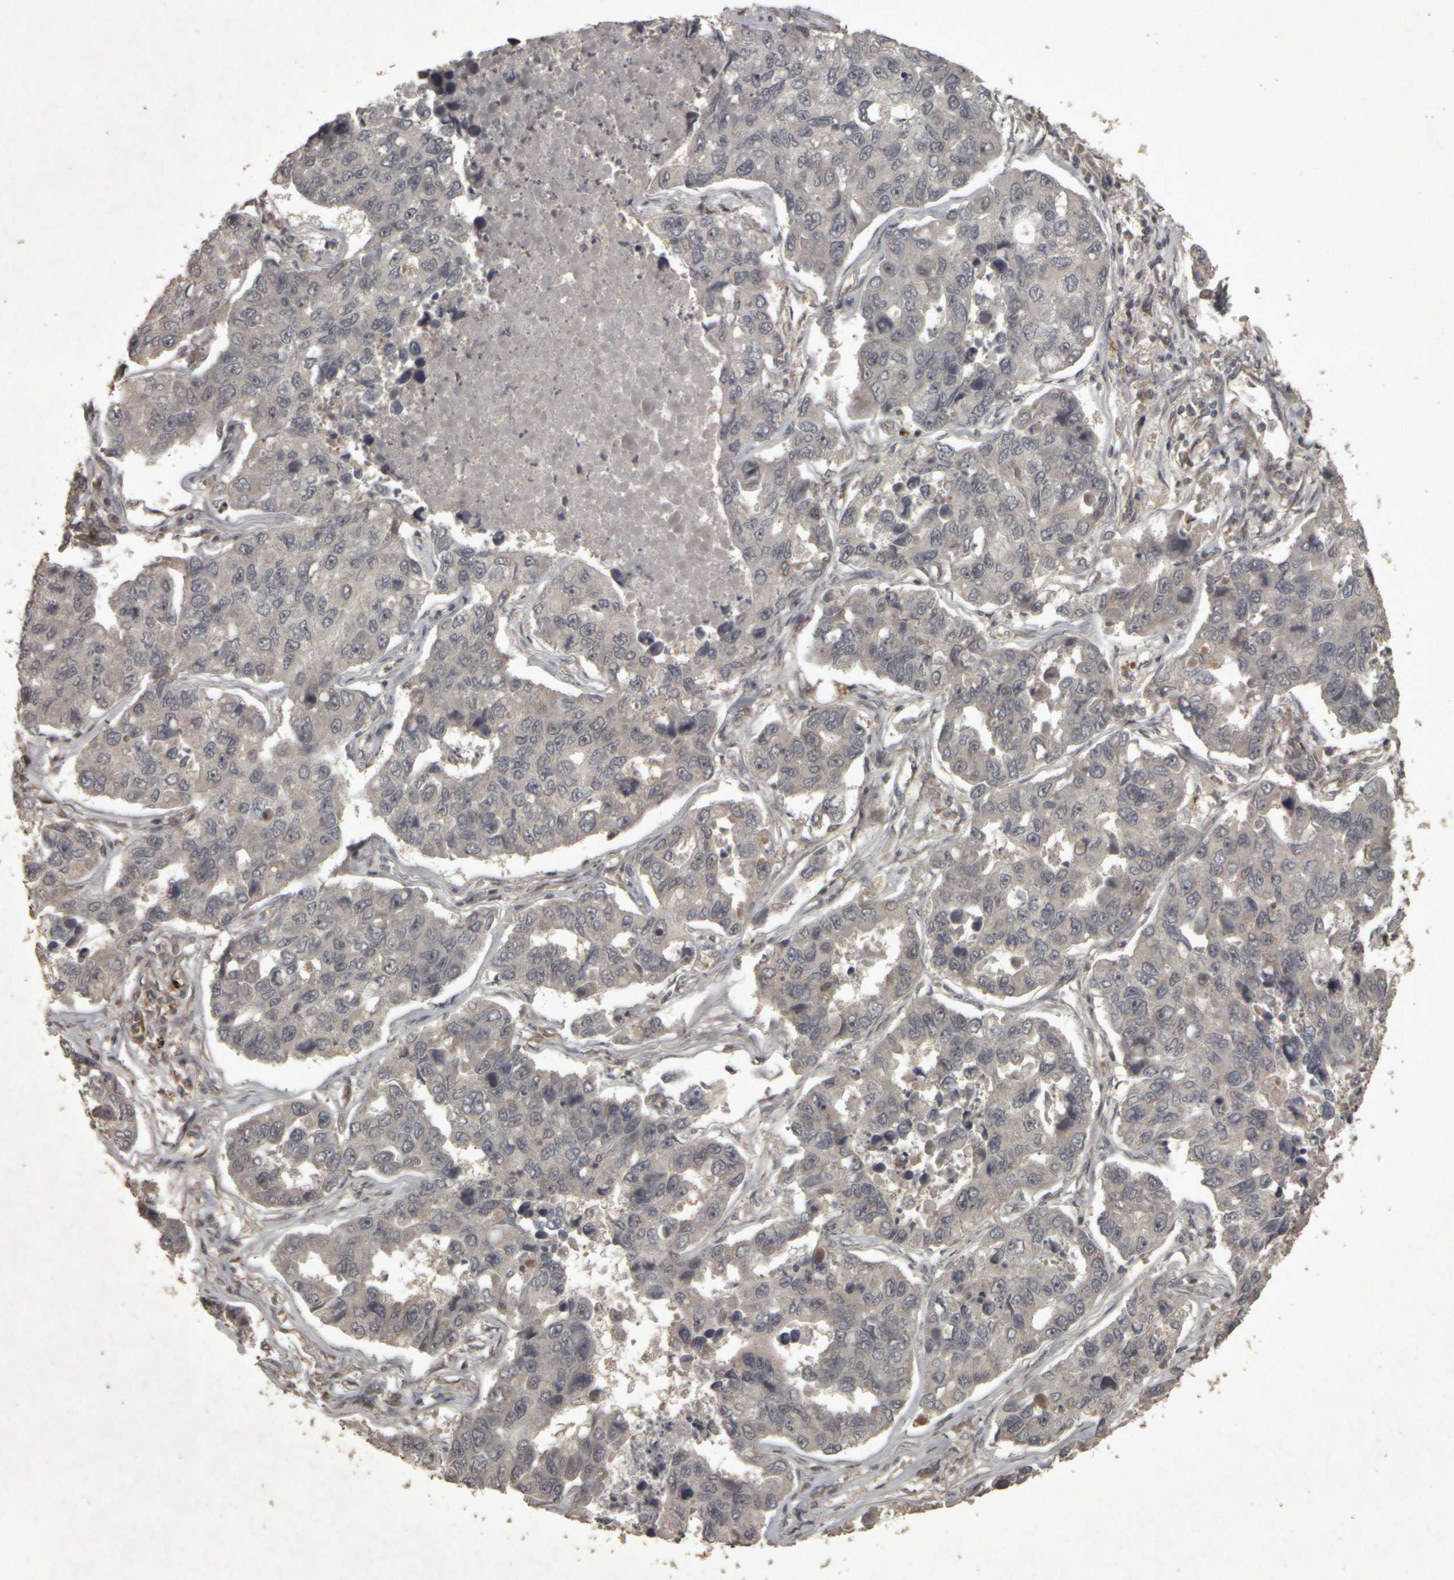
{"staining": {"intensity": "negative", "quantity": "none", "location": "none"}, "tissue": "lung cancer", "cell_type": "Tumor cells", "image_type": "cancer", "snomed": [{"axis": "morphology", "description": "Adenocarcinoma, NOS"}, {"axis": "topography", "description": "Lung"}], "caption": "DAB (3,3'-diaminobenzidine) immunohistochemical staining of lung cancer demonstrates no significant expression in tumor cells. (Brightfield microscopy of DAB IHC at high magnification).", "gene": "ACO1", "patient": {"sex": "male", "age": 64}}